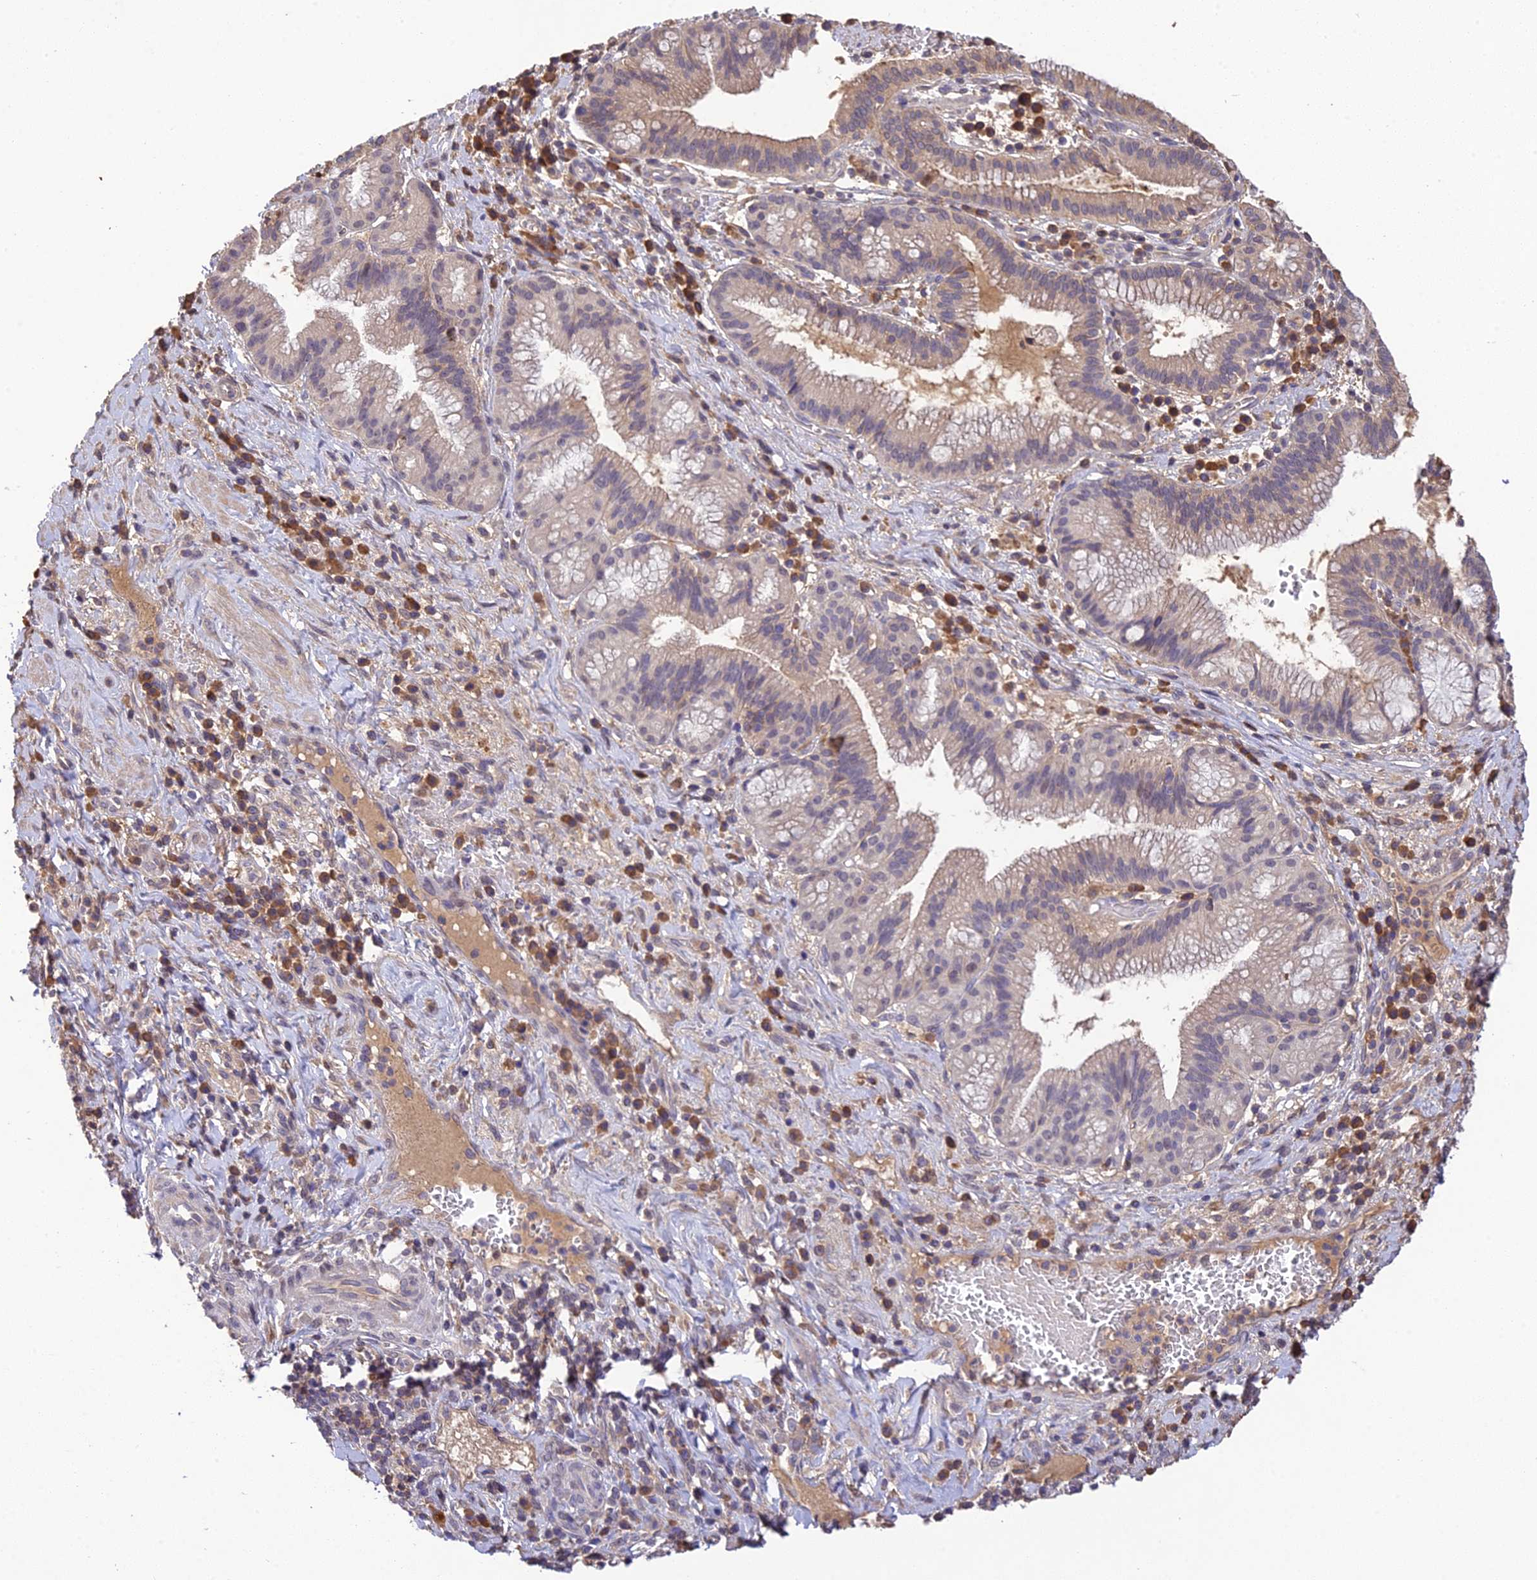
{"staining": {"intensity": "weak", "quantity": "25%-75%", "location": "cytoplasmic/membranous"}, "tissue": "pancreatic cancer", "cell_type": "Tumor cells", "image_type": "cancer", "snomed": [{"axis": "morphology", "description": "Adenocarcinoma, NOS"}, {"axis": "topography", "description": "Pancreas"}], "caption": "The photomicrograph exhibits a brown stain indicating the presence of a protein in the cytoplasmic/membranous of tumor cells in pancreatic cancer (adenocarcinoma).", "gene": "DENND5B", "patient": {"sex": "male", "age": 72}}